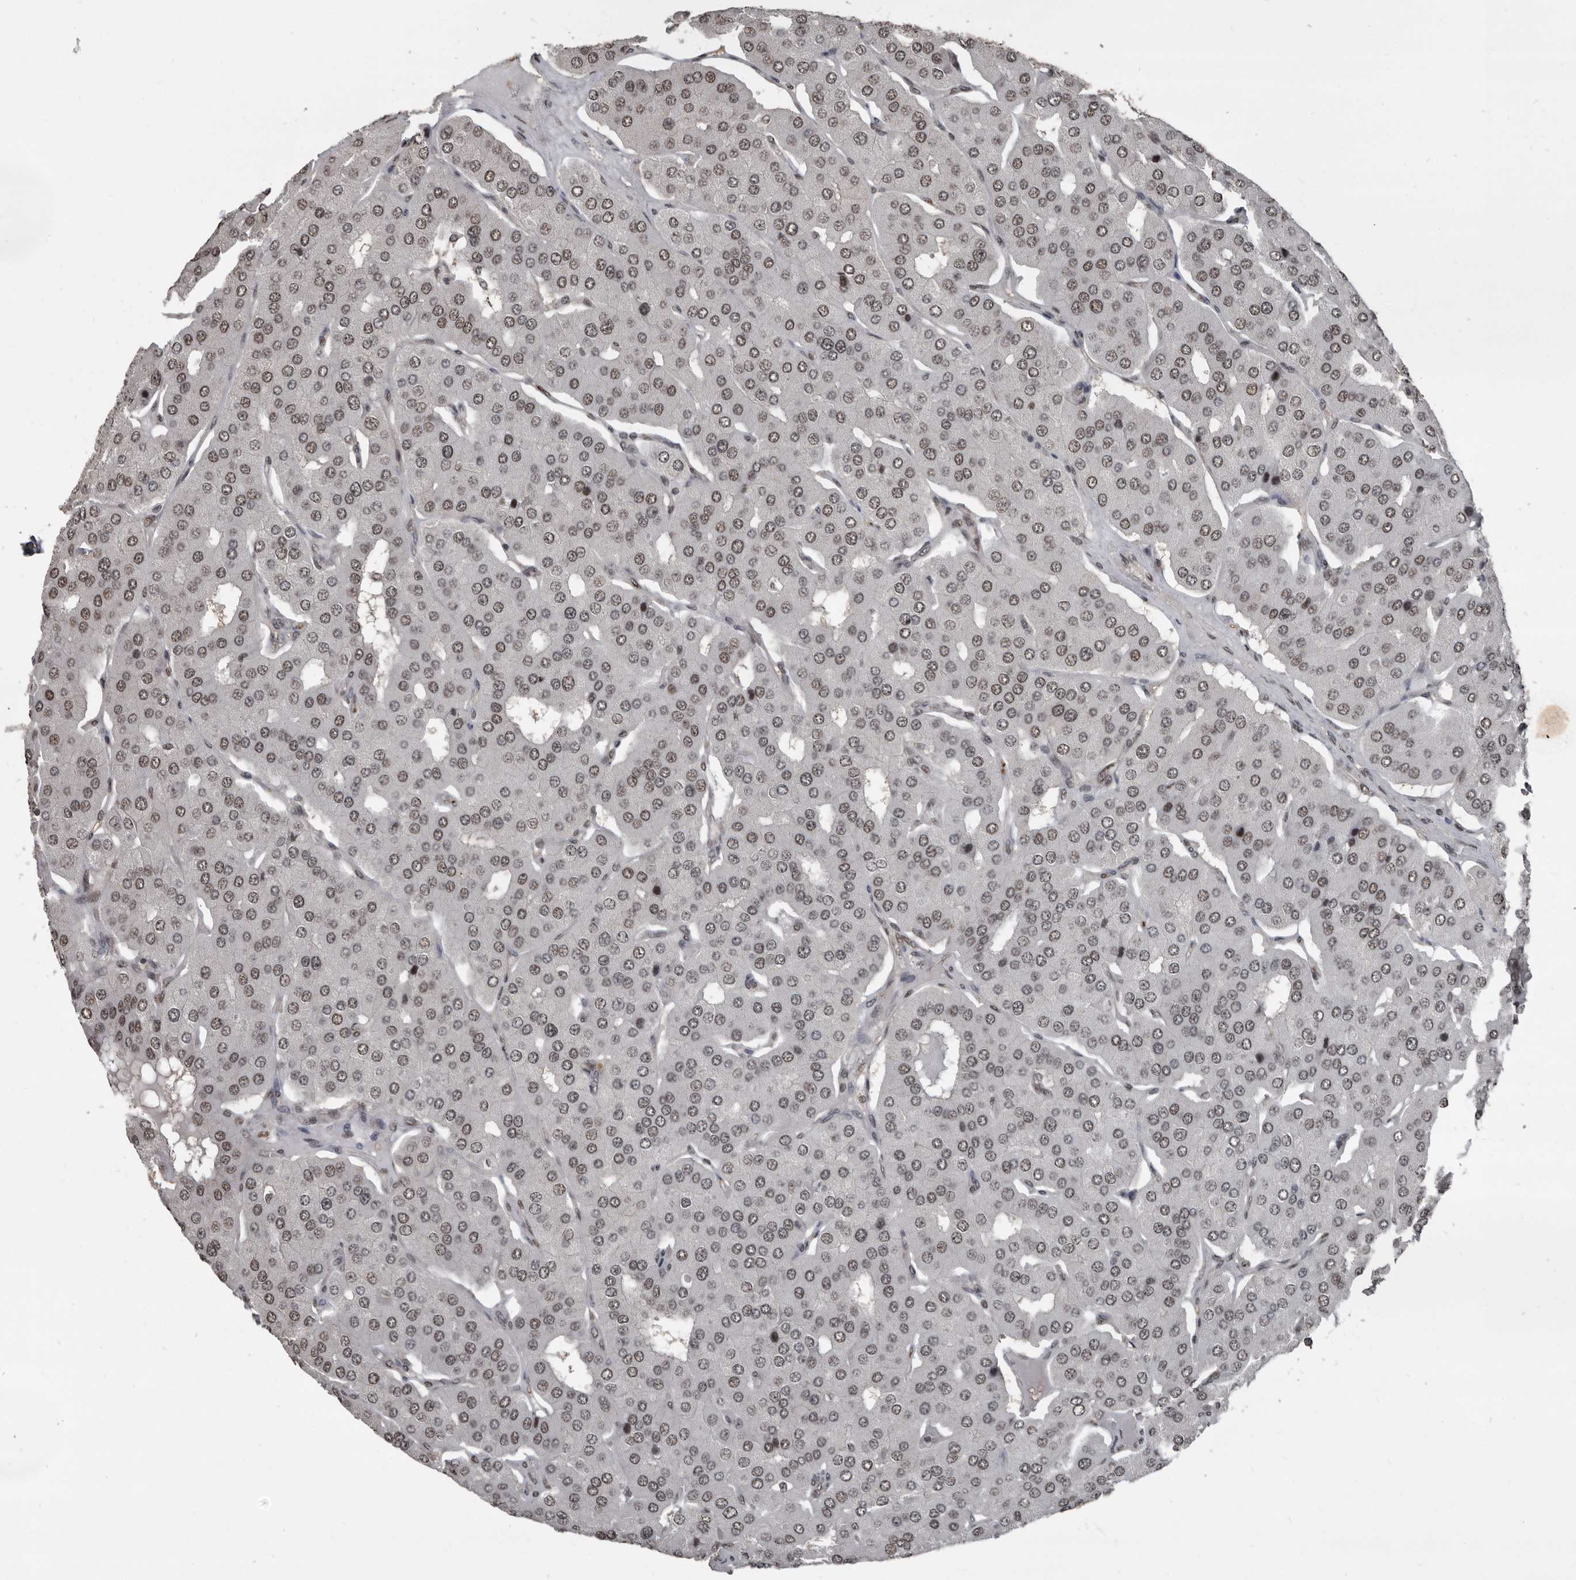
{"staining": {"intensity": "weak", "quantity": ">75%", "location": "nuclear"}, "tissue": "parathyroid gland", "cell_type": "Glandular cells", "image_type": "normal", "snomed": [{"axis": "morphology", "description": "Normal tissue, NOS"}, {"axis": "morphology", "description": "Adenoma, NOS"}, {"axis": "topography", "description": "Parathyroid gland"}], "caption": "Immunohistochemistry (DAB) staining of benign human parathyroid gland demonstrates weak nuclear protein staining in approximately >75% of glandular cells.", "gene": "CHD1L", "patient": {"sex": "female", "age": 86}}